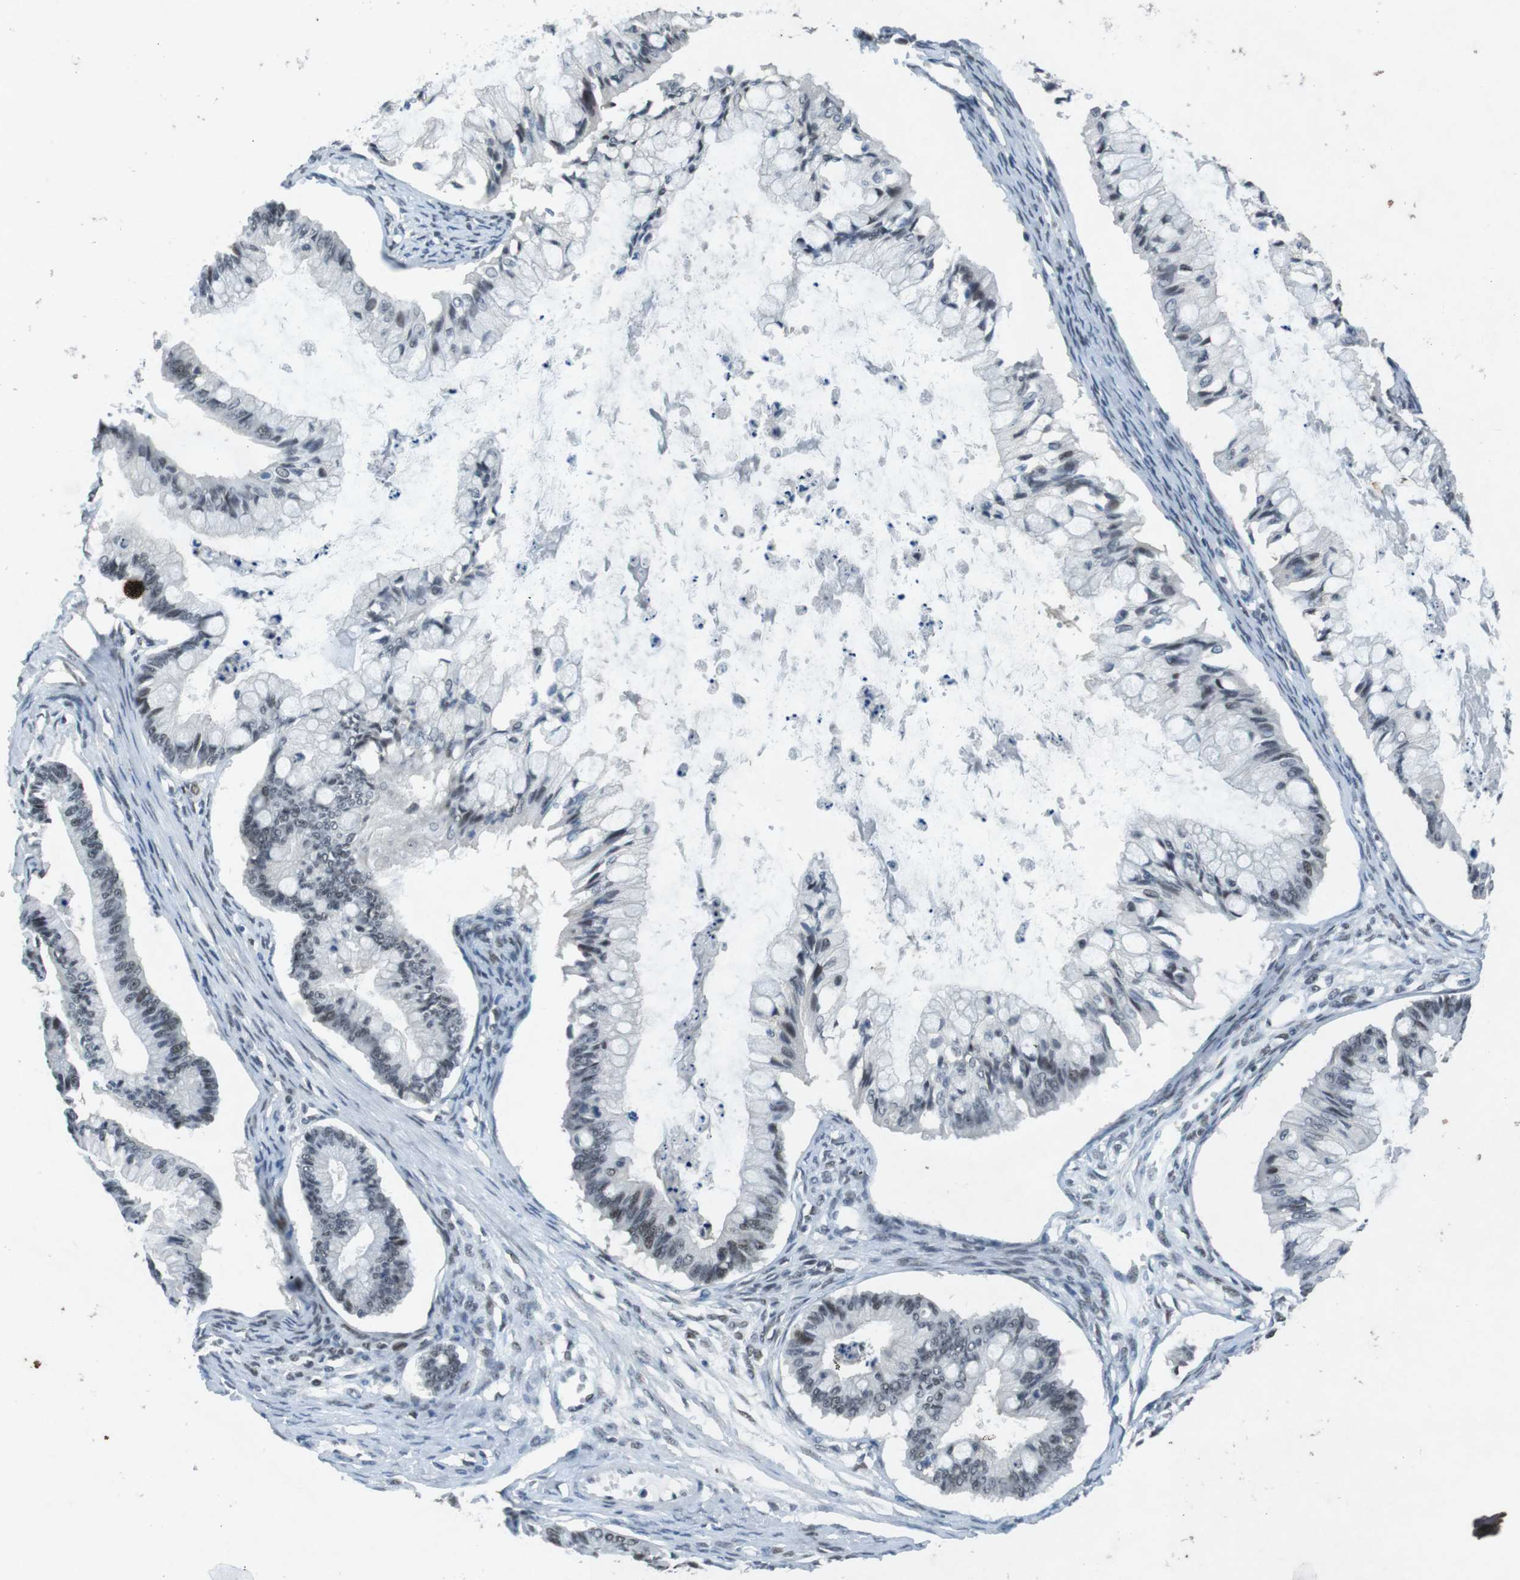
{"staining": {"intensity": "weak", "quantity": "<25%", "location": "nuclear"}, "tissue": "ovarian cancer", "cell_type": "Tumor cells", "image_type": "cancer", "snomed": [{"axis": "morphology", "description": "Cystadenocarcinoma, mucinous, NOS"}, {"axis": "topography", "description": "Ovary"}], "caption": "This micrograph is of mucinous cystadenocarcinoma (ovarian) stained with IHC to label a protein in brown with the nuclei are counter-stained blue. There is no staining in tumor cells.", "gene": "USP7", "patient": {"sex": "female", "age": 57}}